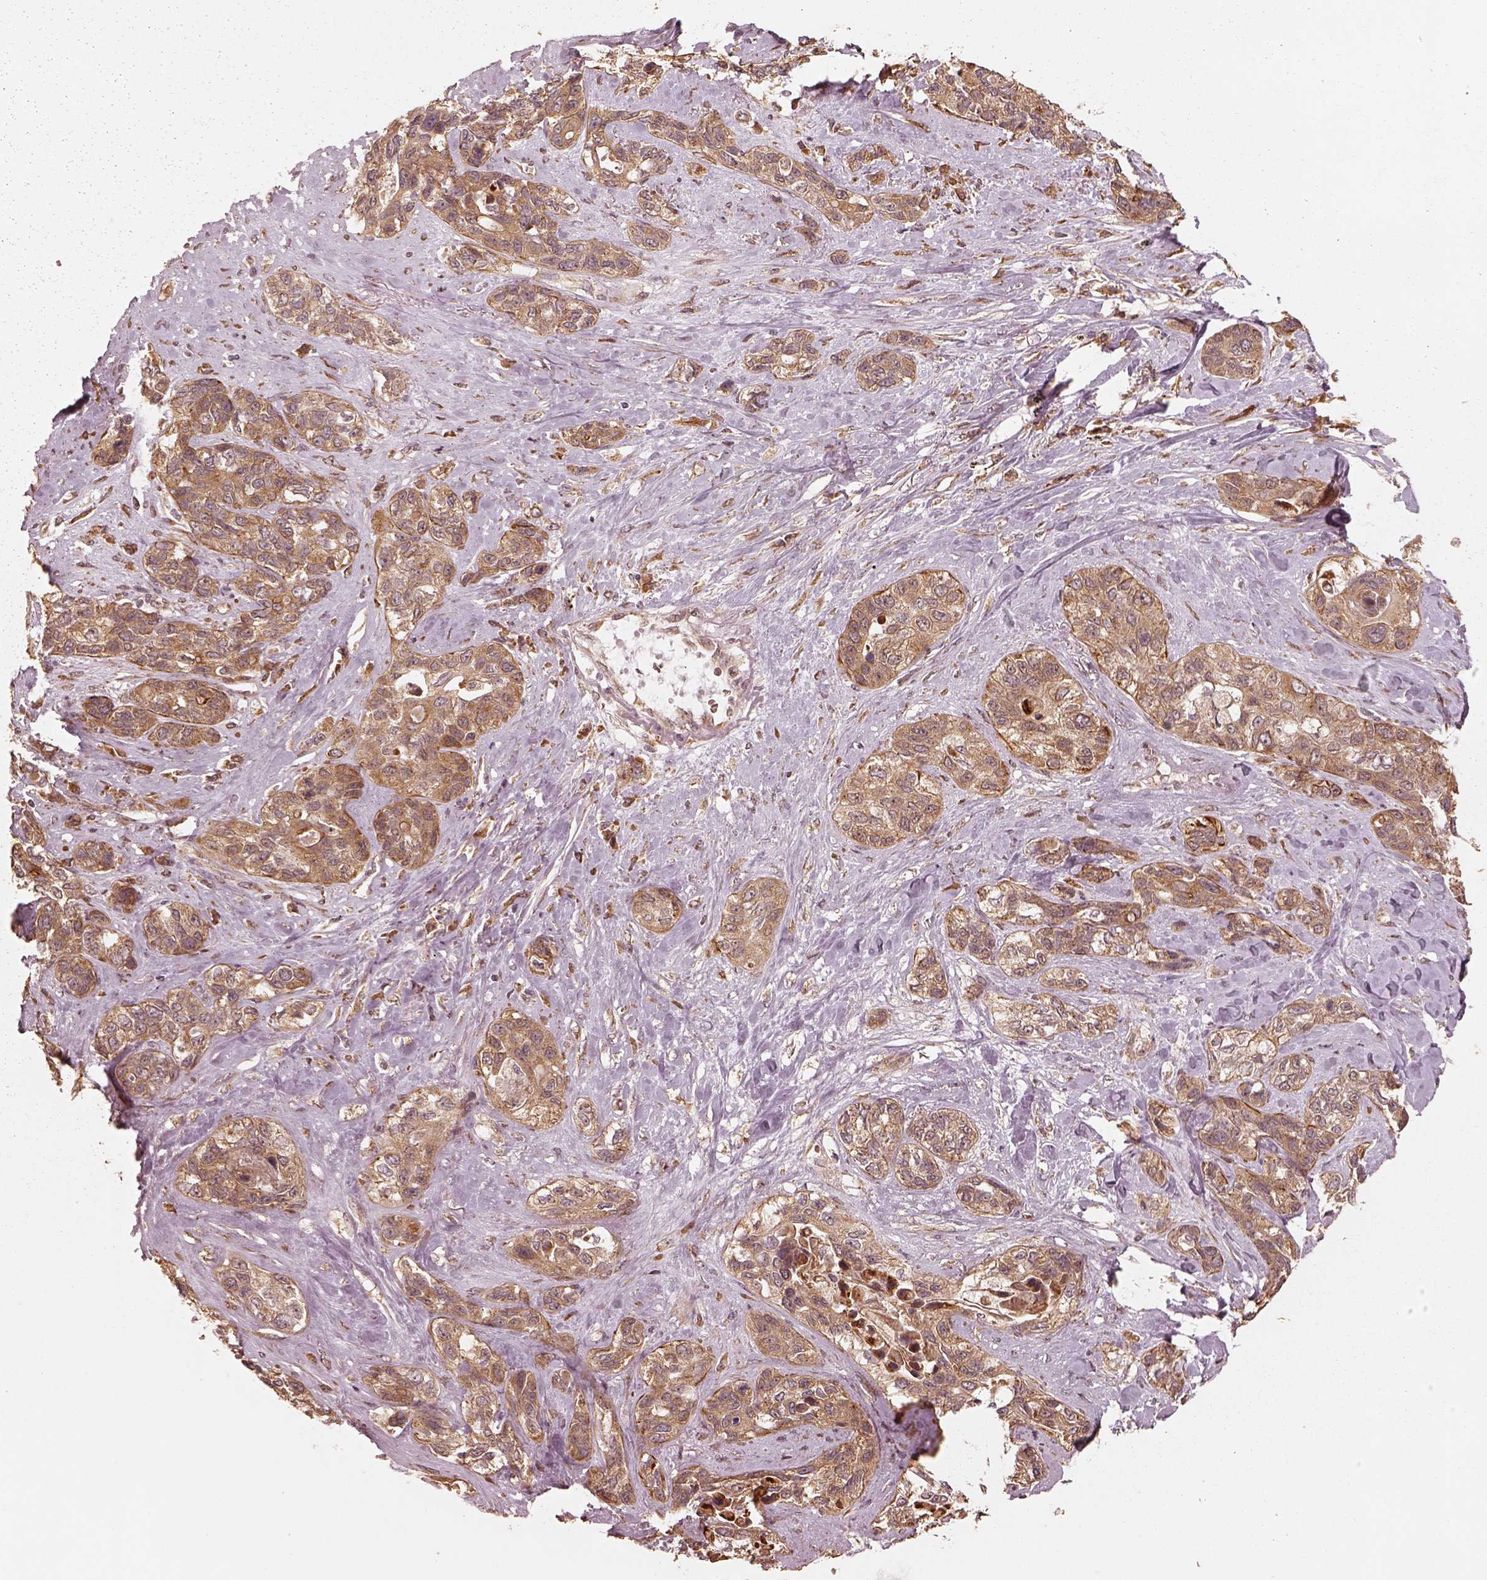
{"staining": {"intensity": "moderate", "quantity": ">75%", "location": "cytoplasmic/membranous"}, "tissue": "lung cancer", "cell_type": "Tumor cells", "image_type": "cancer", "snomed": [{"axis": "morphology", "description": "Squamous cell carcinoma, NOS"}, {"axis": "topography", "description": "Lung"}], "caption": "This image demonstrates IHC staining of human lung cancer (squamous cell carcinoma), with medium moderate cytoplasmic/membranous staining in approximately >75% of tumor cells.", "gene": "DNAJC25", "patient": {"sex": "female", "age": 70}}